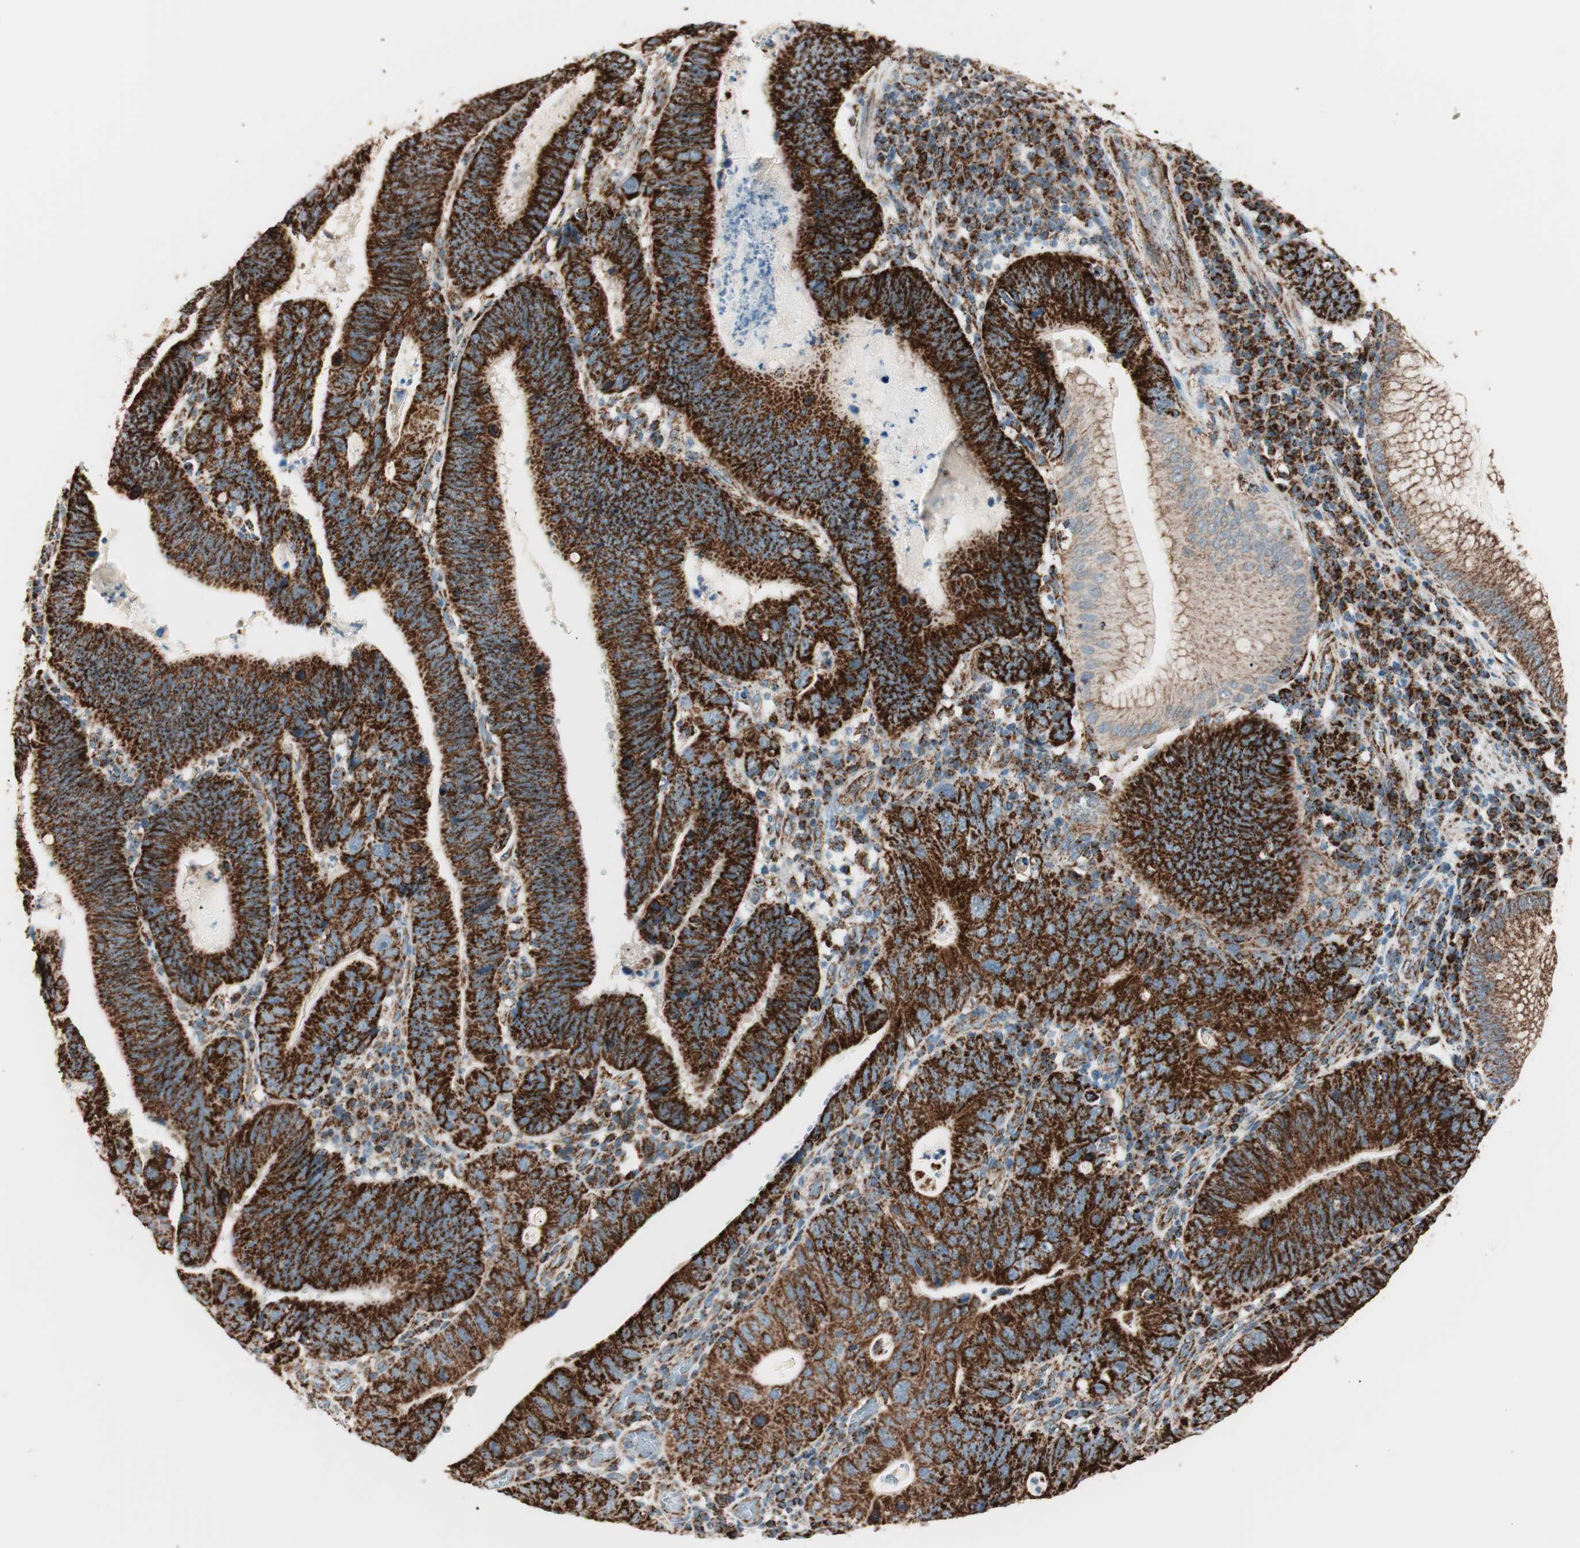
{"staining": {"intensity": "strong", "quantity": ">75%", "location": "cytoplasmic/membranous"}, "tissue": "stomach cancer", "cell_type": "Tumor cells", "image_type": "cancer", "snomed": [{"axis": "morphology", "description": "Adenocarcinoma, NOS"}, {"axis": "topography", "description": "Stomach"}], "caption": "An image of stomach adenocarcinoma stained for a protein demonstrates strong cytoplasmic/membranous brown staining in tumor cells. Nuclei are stained in blue.", "gene": "TOMM22", "patient": {"sex": "male", "age": 59}}